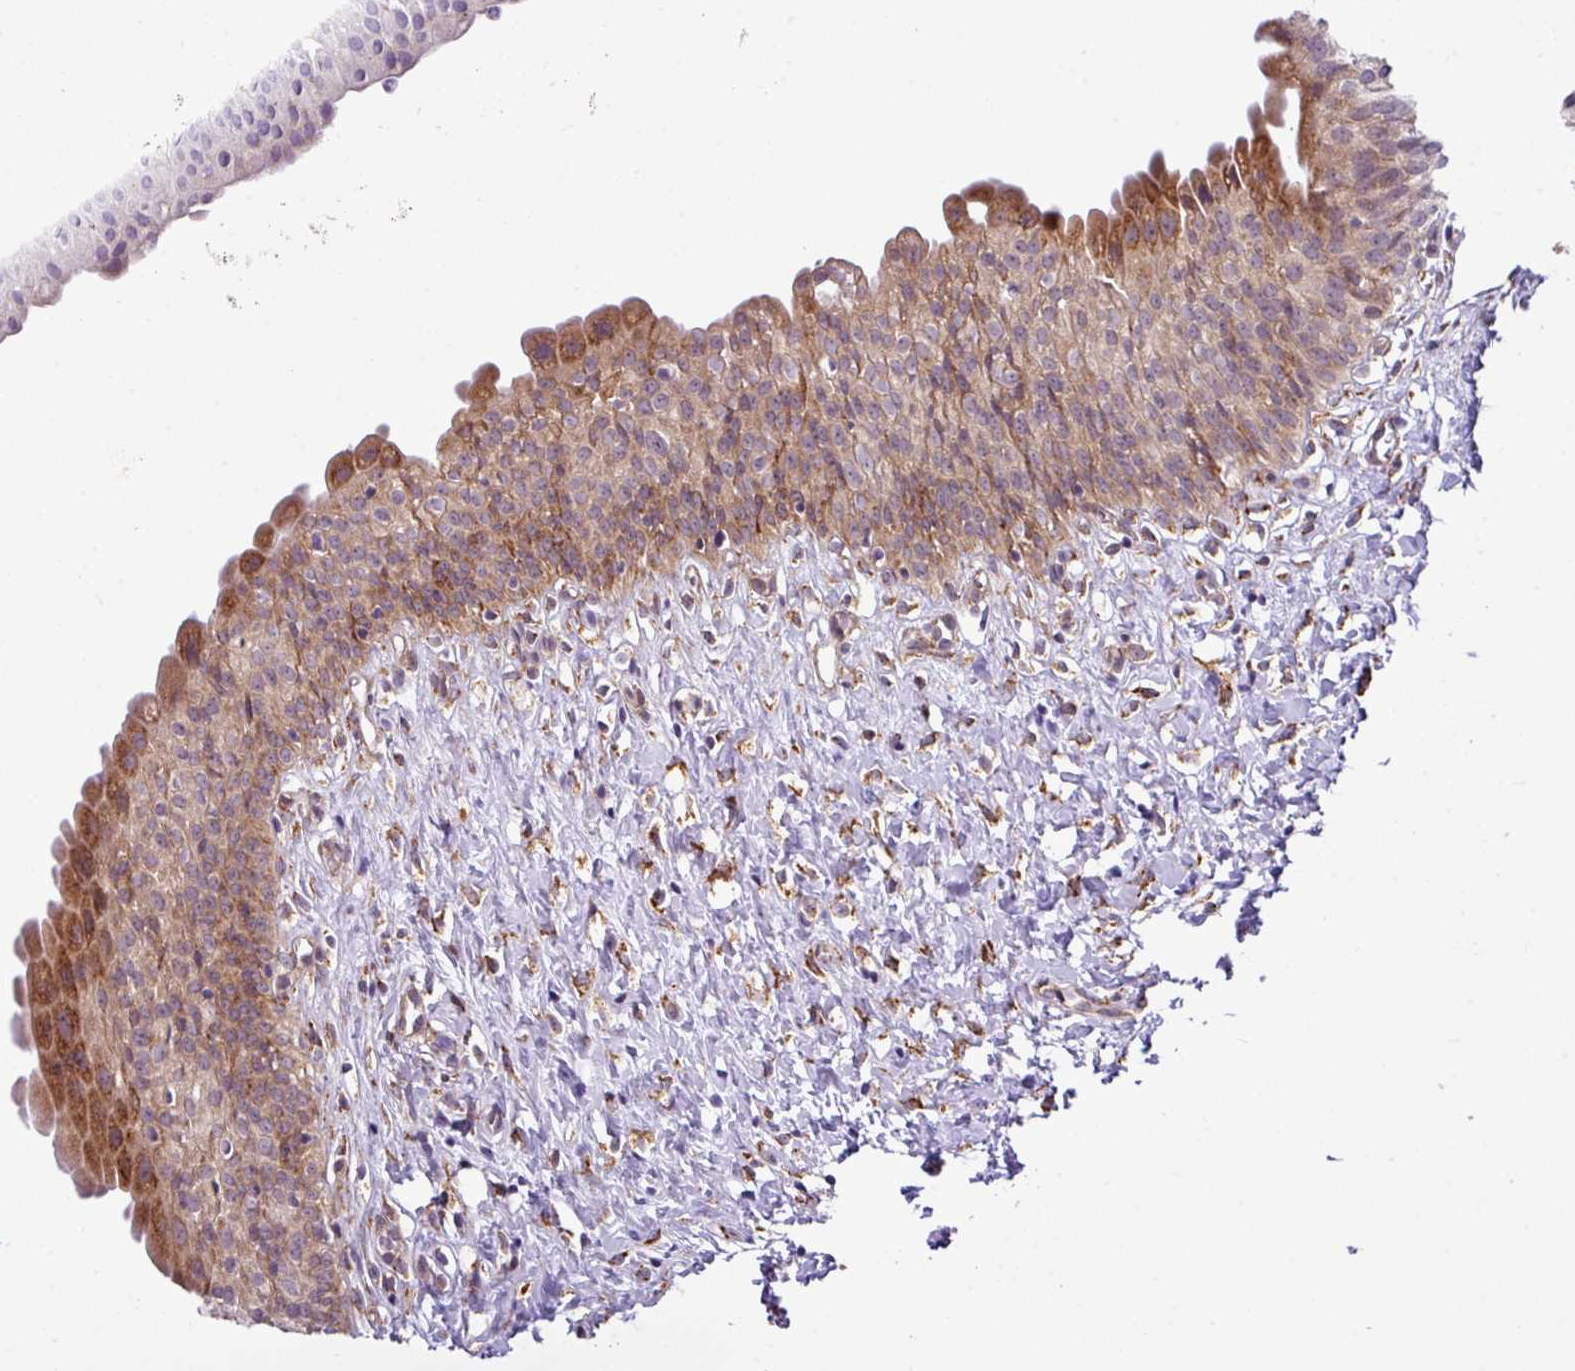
{"staining": {"intensity": "moderate", "quantity": ">75%", "location": "cytoplasmic/membranous"}, "tissue": "urinary bladder", "cell_type": "Urothelial cells", "image_type": "normal", "snomed": [{"axis": "morphology", "description": "Normal tissue, NOS"}, {"axis": "topography", "description": "Urinary bladder"}], "caption": "IHC staining of normal urinary bladder, which exhibits medium levels of moderate cytoplasmic/membranous staining in about >75% of urothelial cells indicating moderate cytoplasmic/membranous protein staining. The staining was performed using DAB (3,3'-diaminobenzidine) (brown) for protein detection and nuclei were counterstained in hematoxylin (blue).", "gene": "CFAP97", "patient": {"sex": "male", "age": 51}}